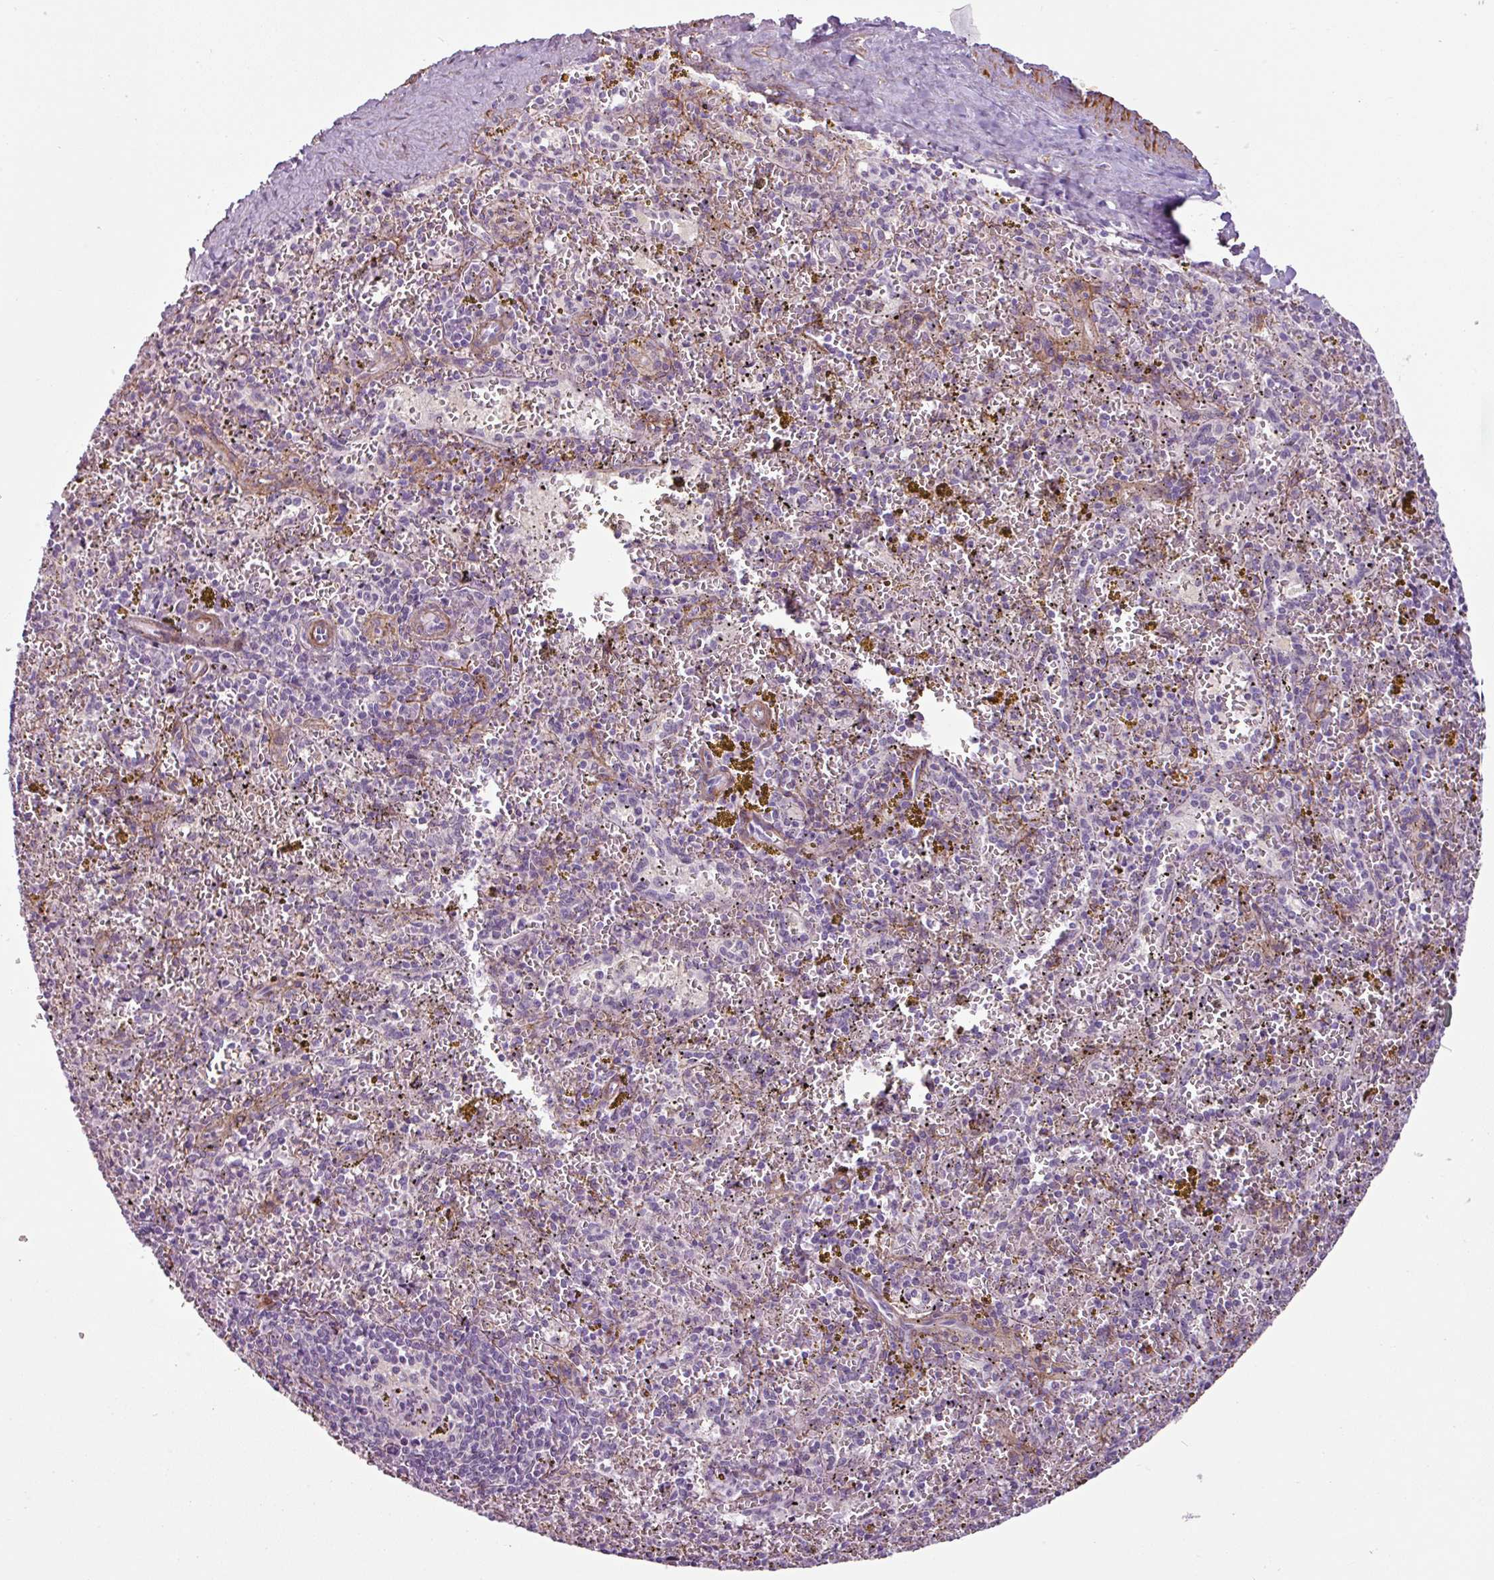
{"staining": {"intensity": "moderate", "quantity": "<25%", "location": "cytoplasmic/membranous"}, "tissue": "spleen", "cell_type": "Cells in red pulp", "image_type": "normal", "snomed": [{"axis": "morphology", "description": "Normal tissue, NOS"}, {"axis": "topography", "description": "Spleen"}], "caption": "Spleen stained with immunohistochemistry (IHC) reveals moderate cytoplasmic/membranous expression in about <25% of cells in red pulp.", "gene": "ATP10A", "patient": {"sex": "male", "age": 57}}